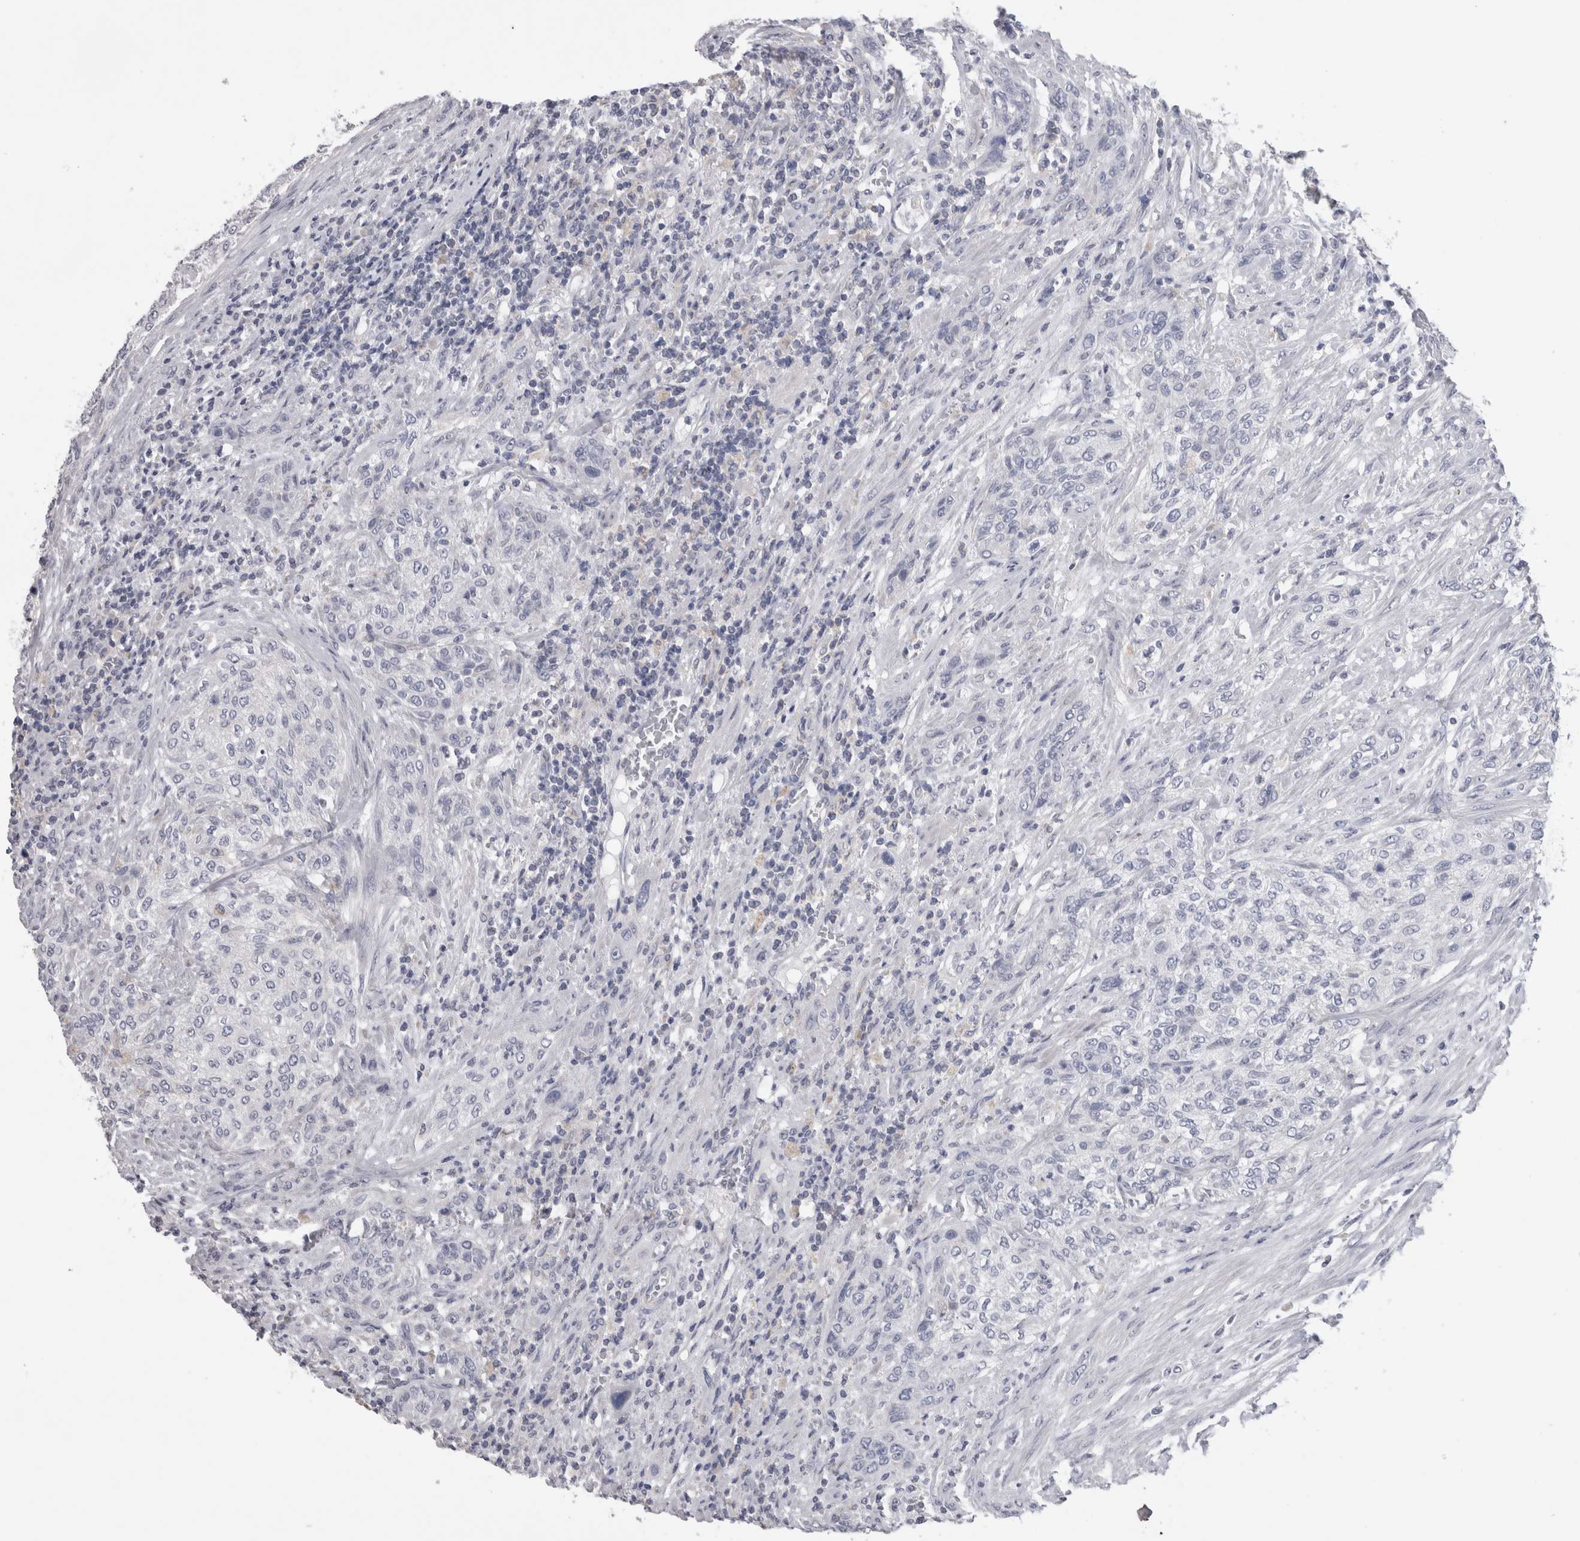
{"staining": {"intensity": "negative", "quantity": "none", "location": "none"}, "tissue": "urothelial cancer", "cell_type": "Tumor cells", "image_type": "cancer", "snomed": [{"axis": "morphology", "description": "Urothelial carcinoma, Low grade"}, {"axis": "morphology", "description": "Urothelial carcinoma, High grade"}, {"axis": "topography", "description": "Urinary bladder"}], "caption": "High magnification brightfield microscopy of urothelial cancer stained with DAB (3,3'-diaminobenzidine) (brown) and counterstained with hematoxylin (blue): tumor cells show no significant positivity.", "gene": "DHRS4", "patient": {"sex": "male", "age": 35}}